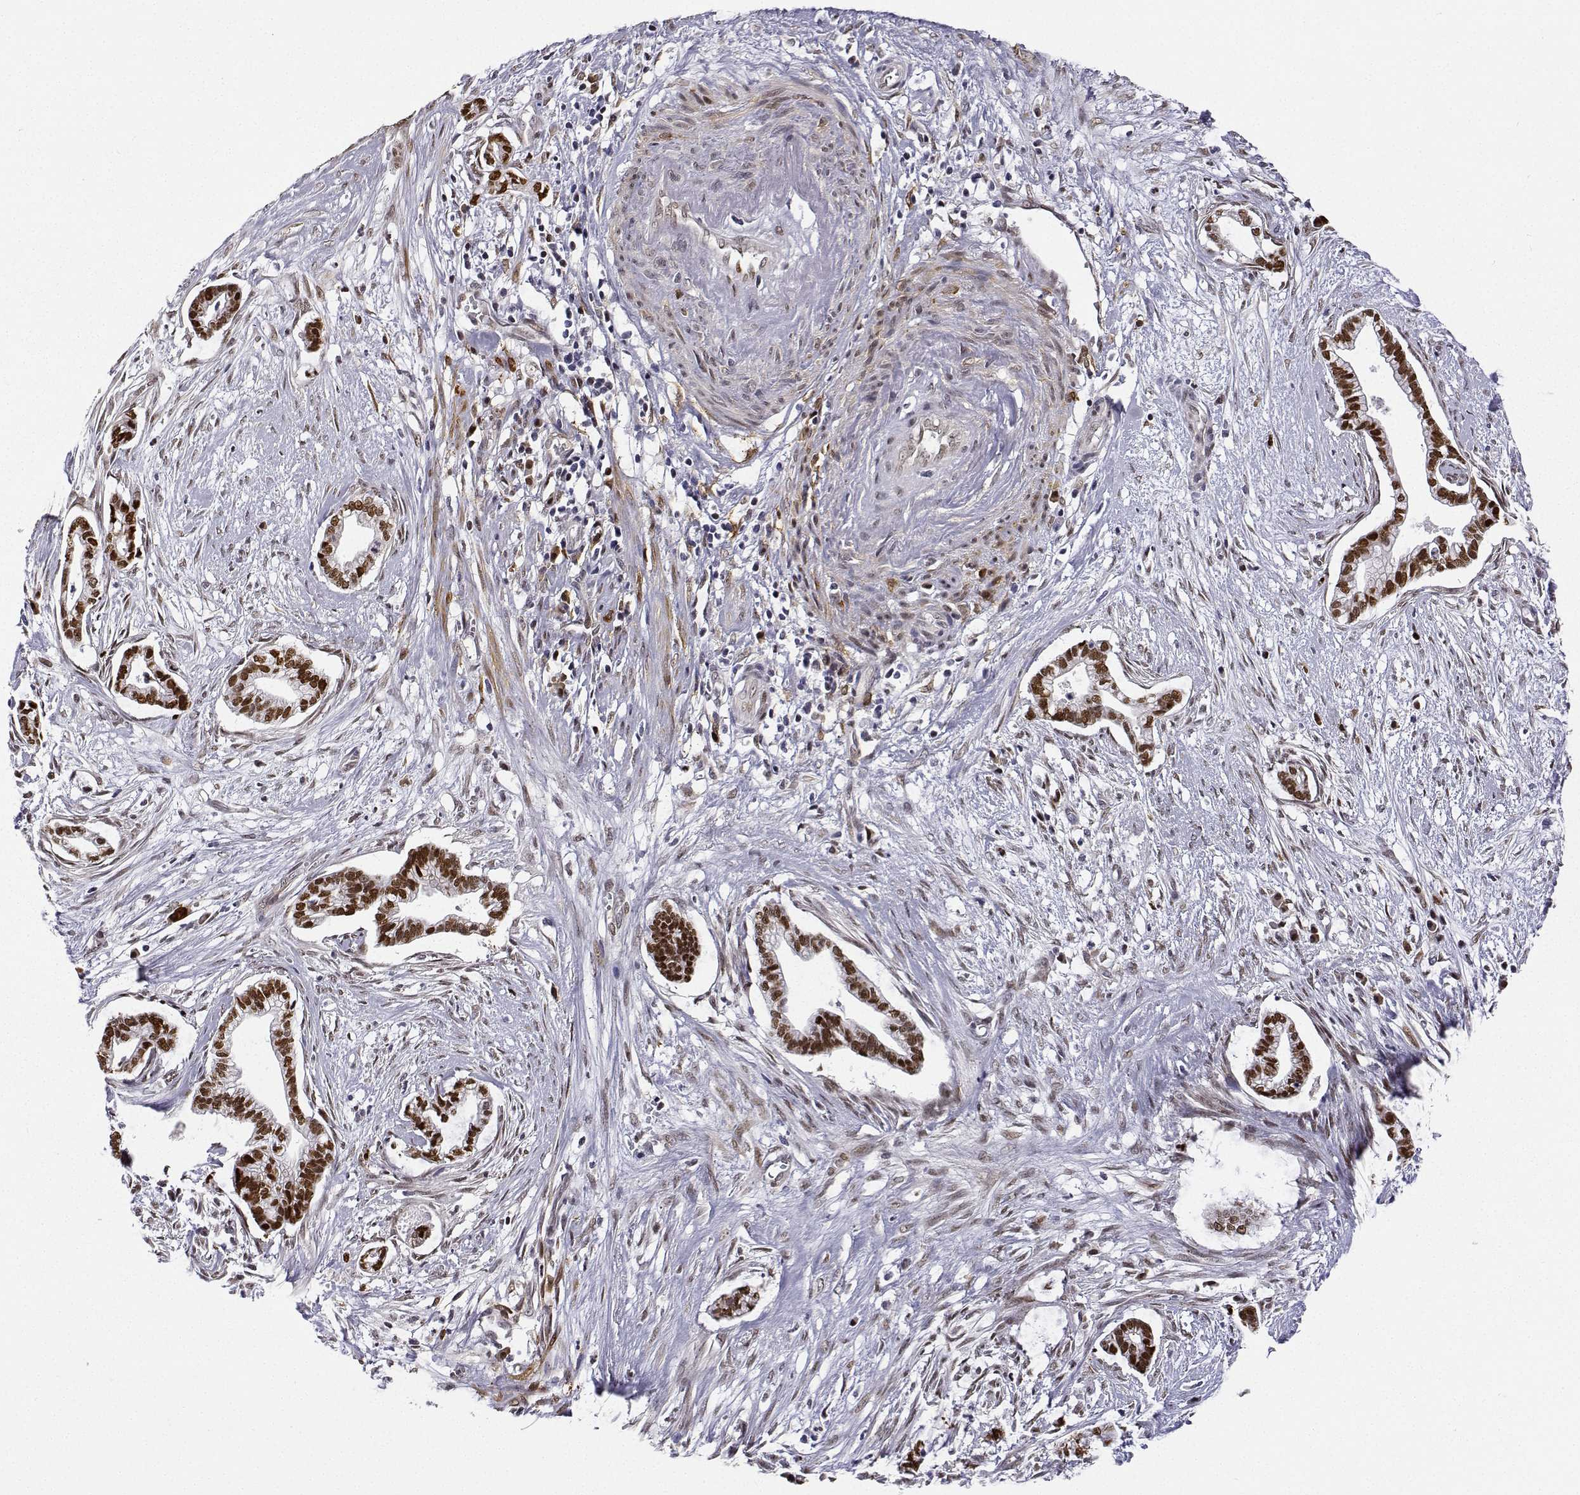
{"staining": {"intensity": "strong", "quantity": ">75%", "location": "nuclear"}, "tissue": "cervical cancer", "cell_type": "Tumor cells", "image_type": "cancer", "snomed": [{"axis": "morphology", "description": "Adenocarcinoma, NOS"}, {"axis": "topography", "description": "Cervix"}], "caption": "Strong nuclear positivity for a protein is identified in about >75% of tumor cells of adenocarcinoma (cervical) using immunohistochemistry.", "gene": "PHGDH", "patient": {"sex": "female", "age": 62}}